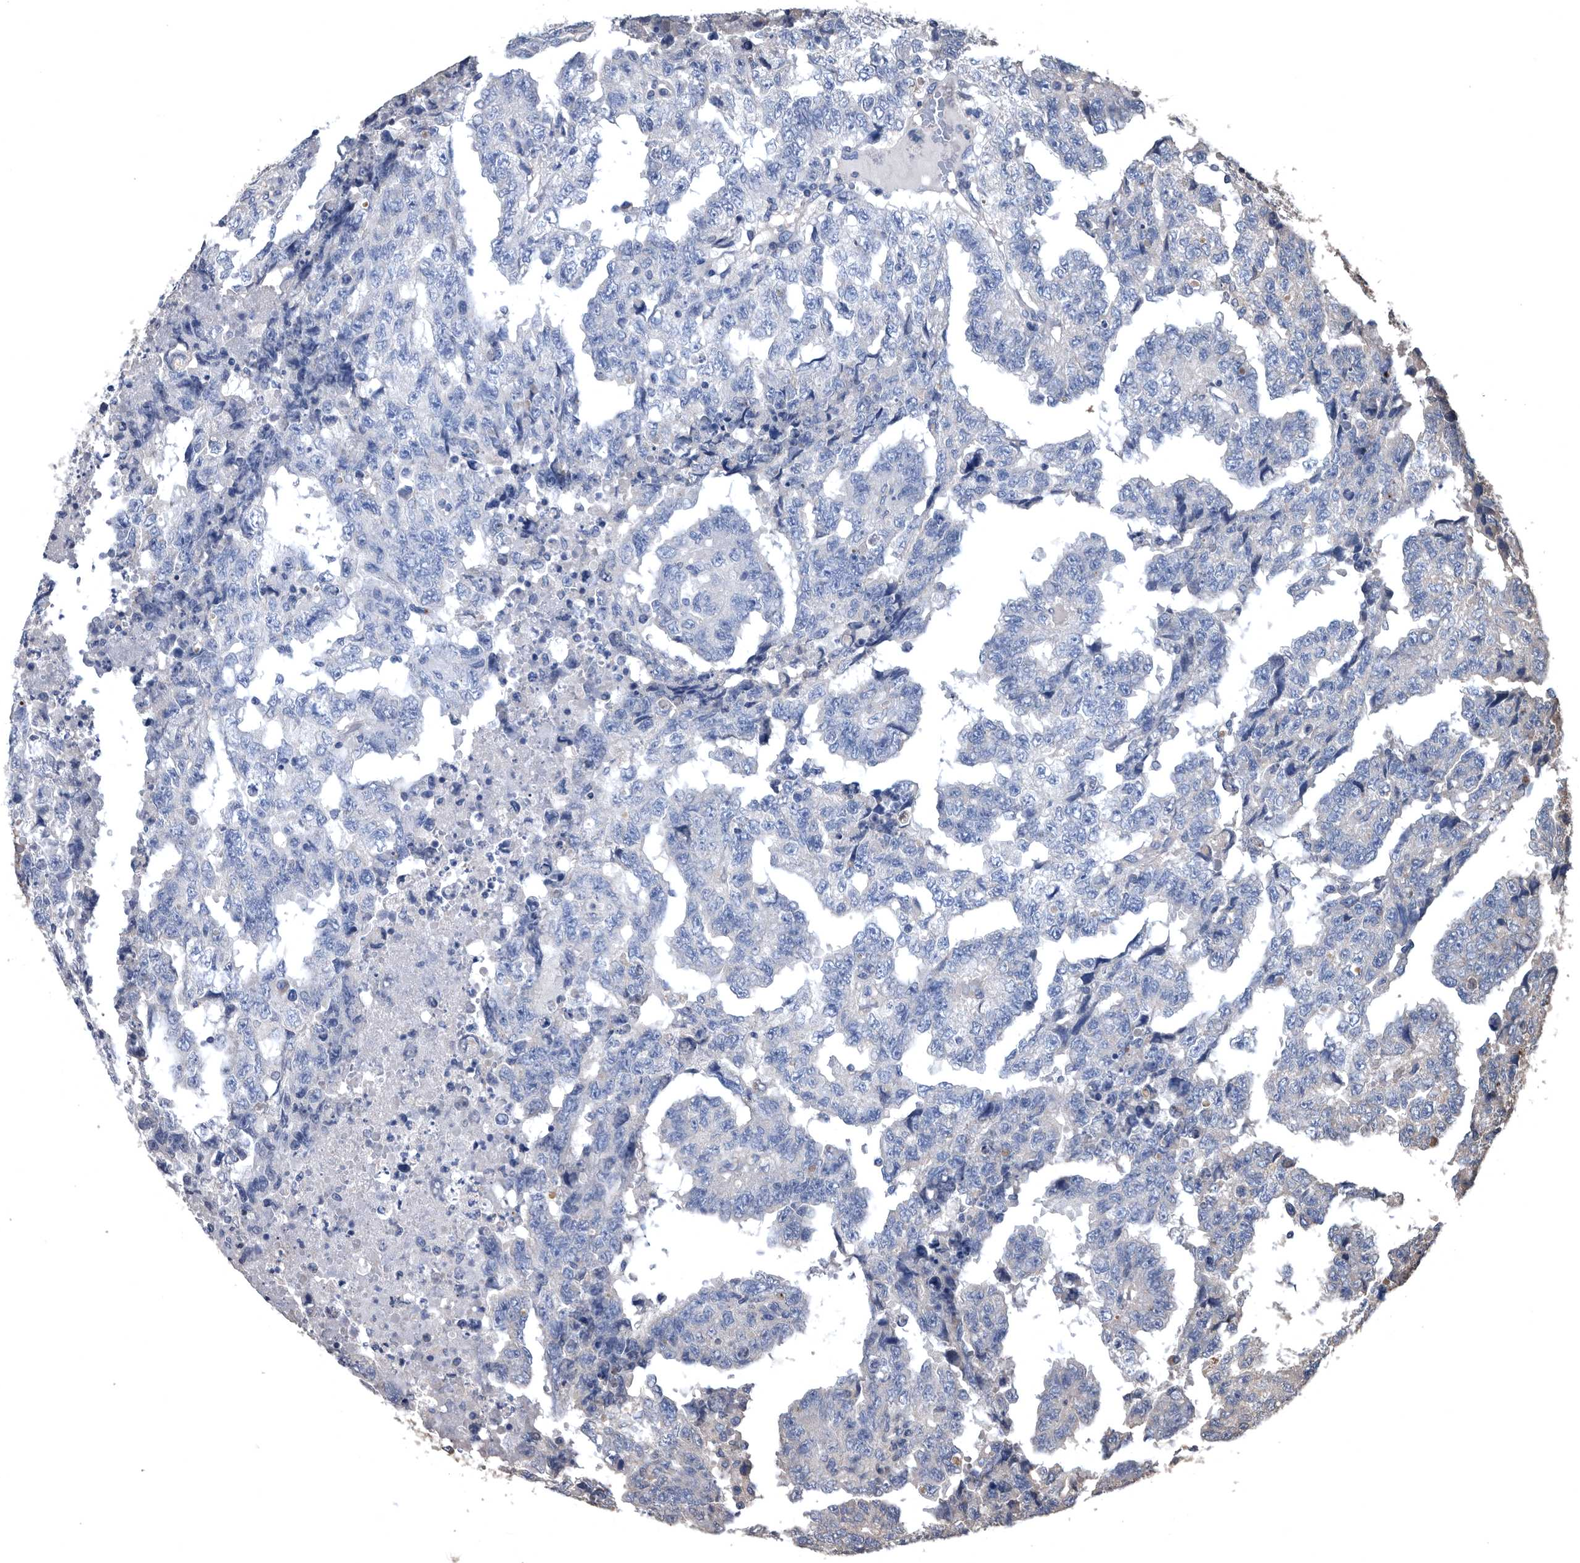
{"staining": {"intensity": "negative", "quantity": "none", "location": "none"}, "tissue": "testis cancer", "cell_type": "Tumor cells", "image_type": "cancer", "snomed": [{"axis": "morphology", "description": "Necrosis, NOS"}, {"axis": "morphology", "description": "Carcinoma, Embryonal, NOS"}, {"axis": "topography", "description": "Testis"}], "caption": "Immunohistochemical staining of testis cancer (embryonal carcinoma) exhibits no significant positivity in tumor cells.", "gene": "NRBP1", "patient": {"sex": "male", "age": 19}}